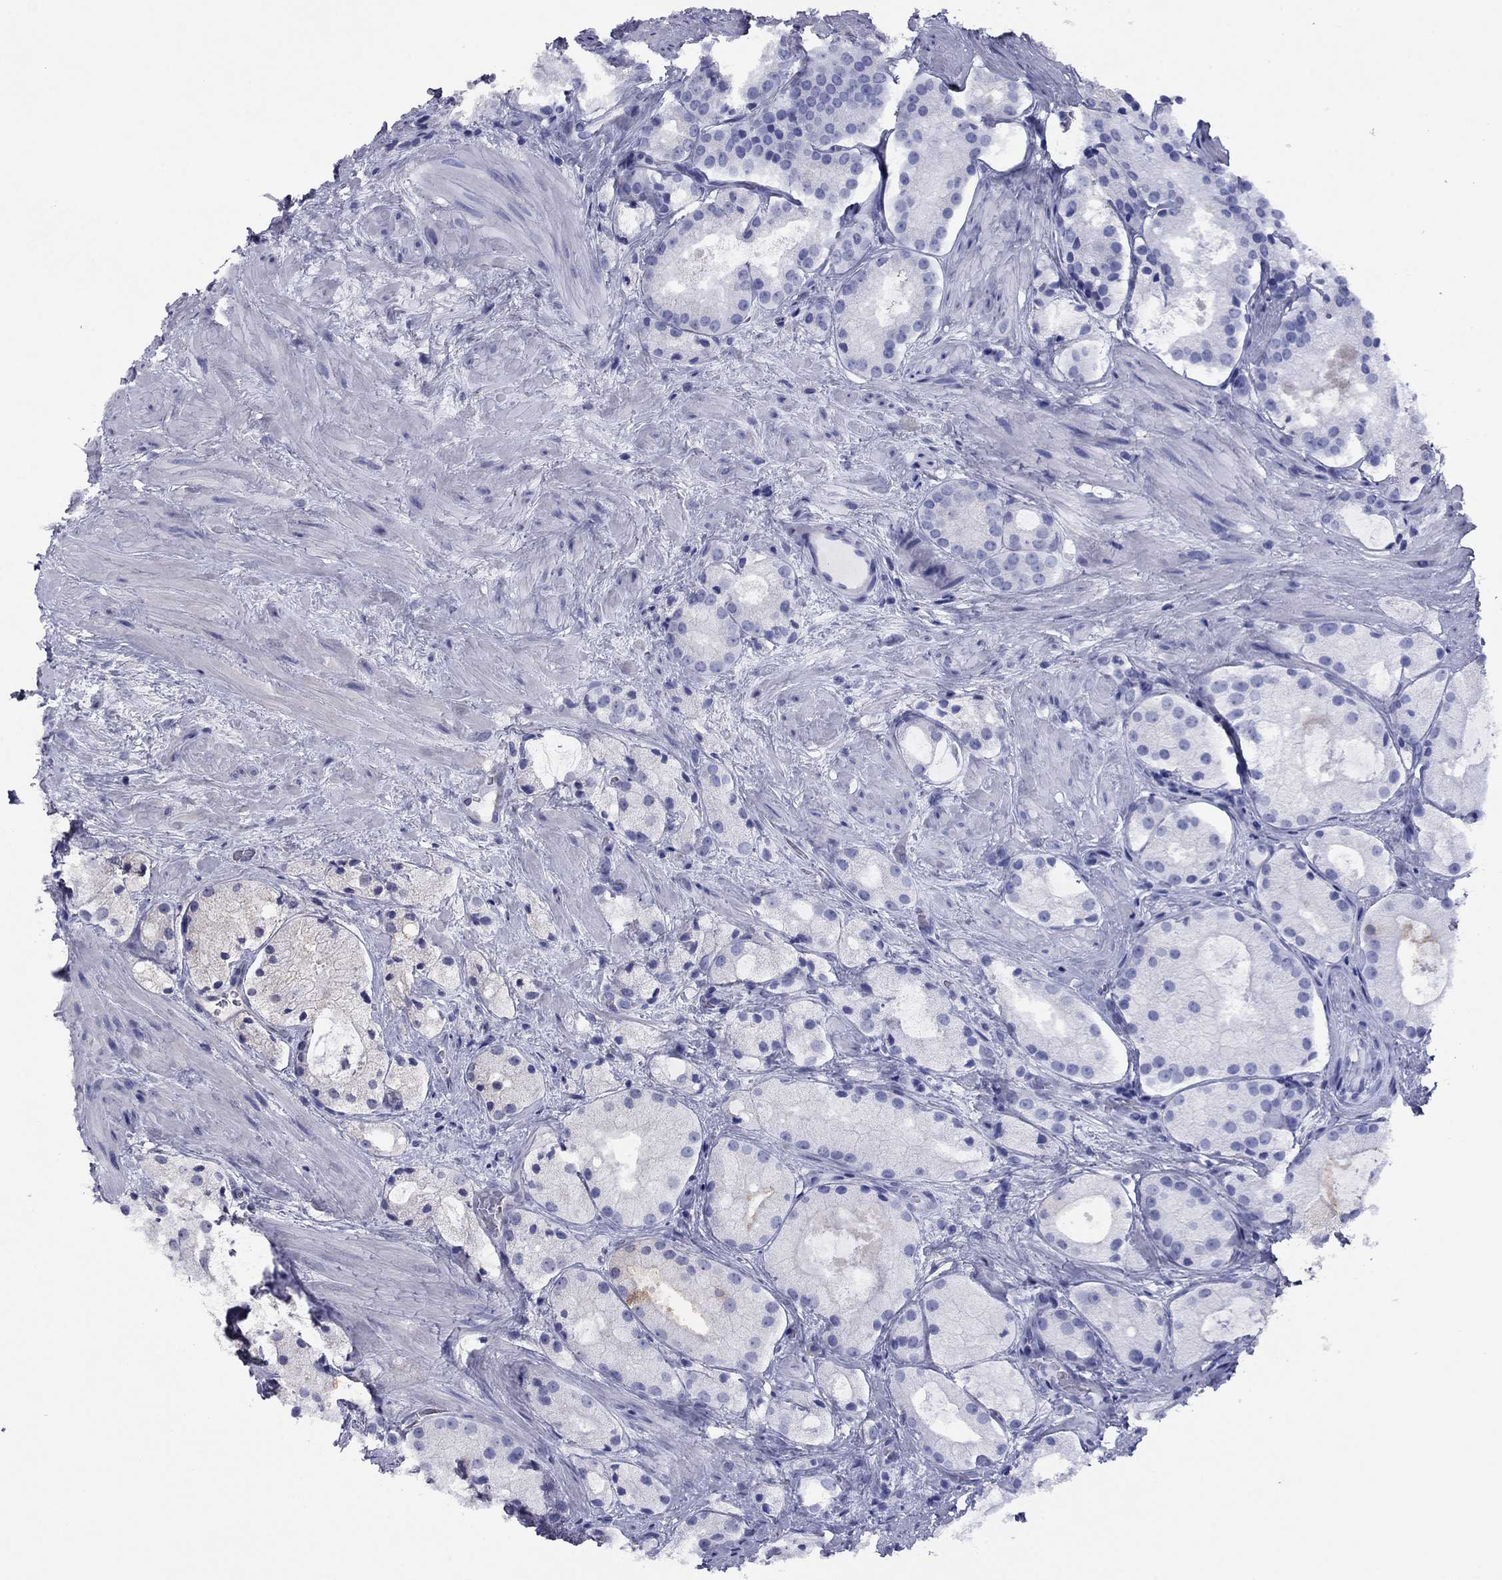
{"staining": {"intensity": "negative", "quantity": "none", "location": "none"}, "tissue": "prostate cancer", "cell_type": "Tumor cells", "image_type": "cancer", "snomed": [{"axis": "morphology", "description": "Adenocarcinoma, NOS"}, {"axis": "morphology", "description": "Adenocarcinoma, High grade"}, {"axis": "topography", "description": "Prostate"}], "caption": "IHC of prostate adenocarcinoma displays no expression in tumor cells.", "gene": "HAO1", "patient": {"sex": "male", "age": 64}}